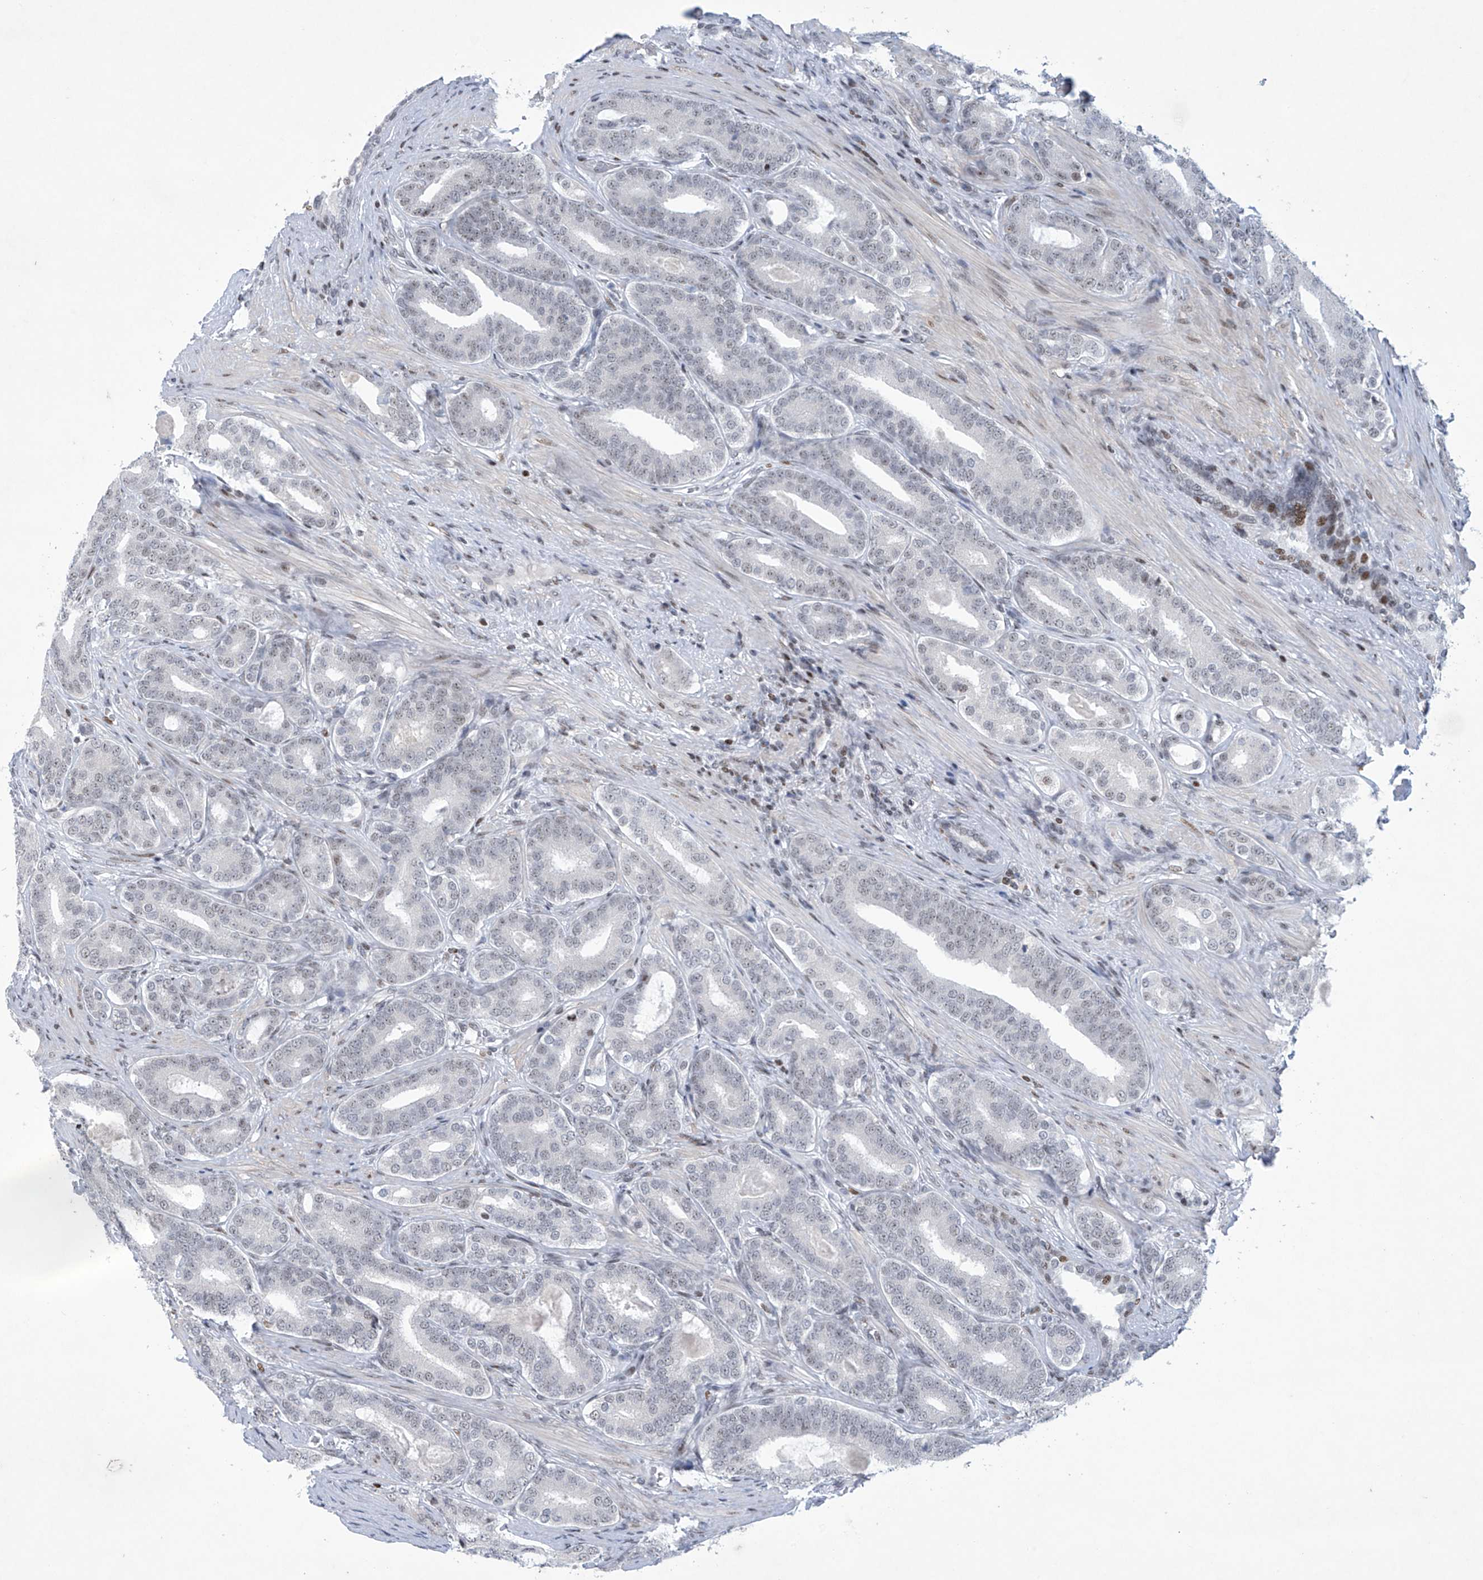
{"staining": {"intensity": "weak", "quantity": "<25%", "location": "nuclear"}, "tissue": "prostate cancer", "cell_type": "Tumor cells", "image_type": "cancer", "snomed": [{"axis": "morphology", "description": "Adenocarcinoma, High grade"}, {"axis": "topography", "description": "Prostate"}], "caption": "IHC of human prostate cancer (adenocarcinoma (high-grade)) exhibits no positivity in tumor cells.", "gene": "RFX7", "patient": {"sex": "male", "age": 60}}